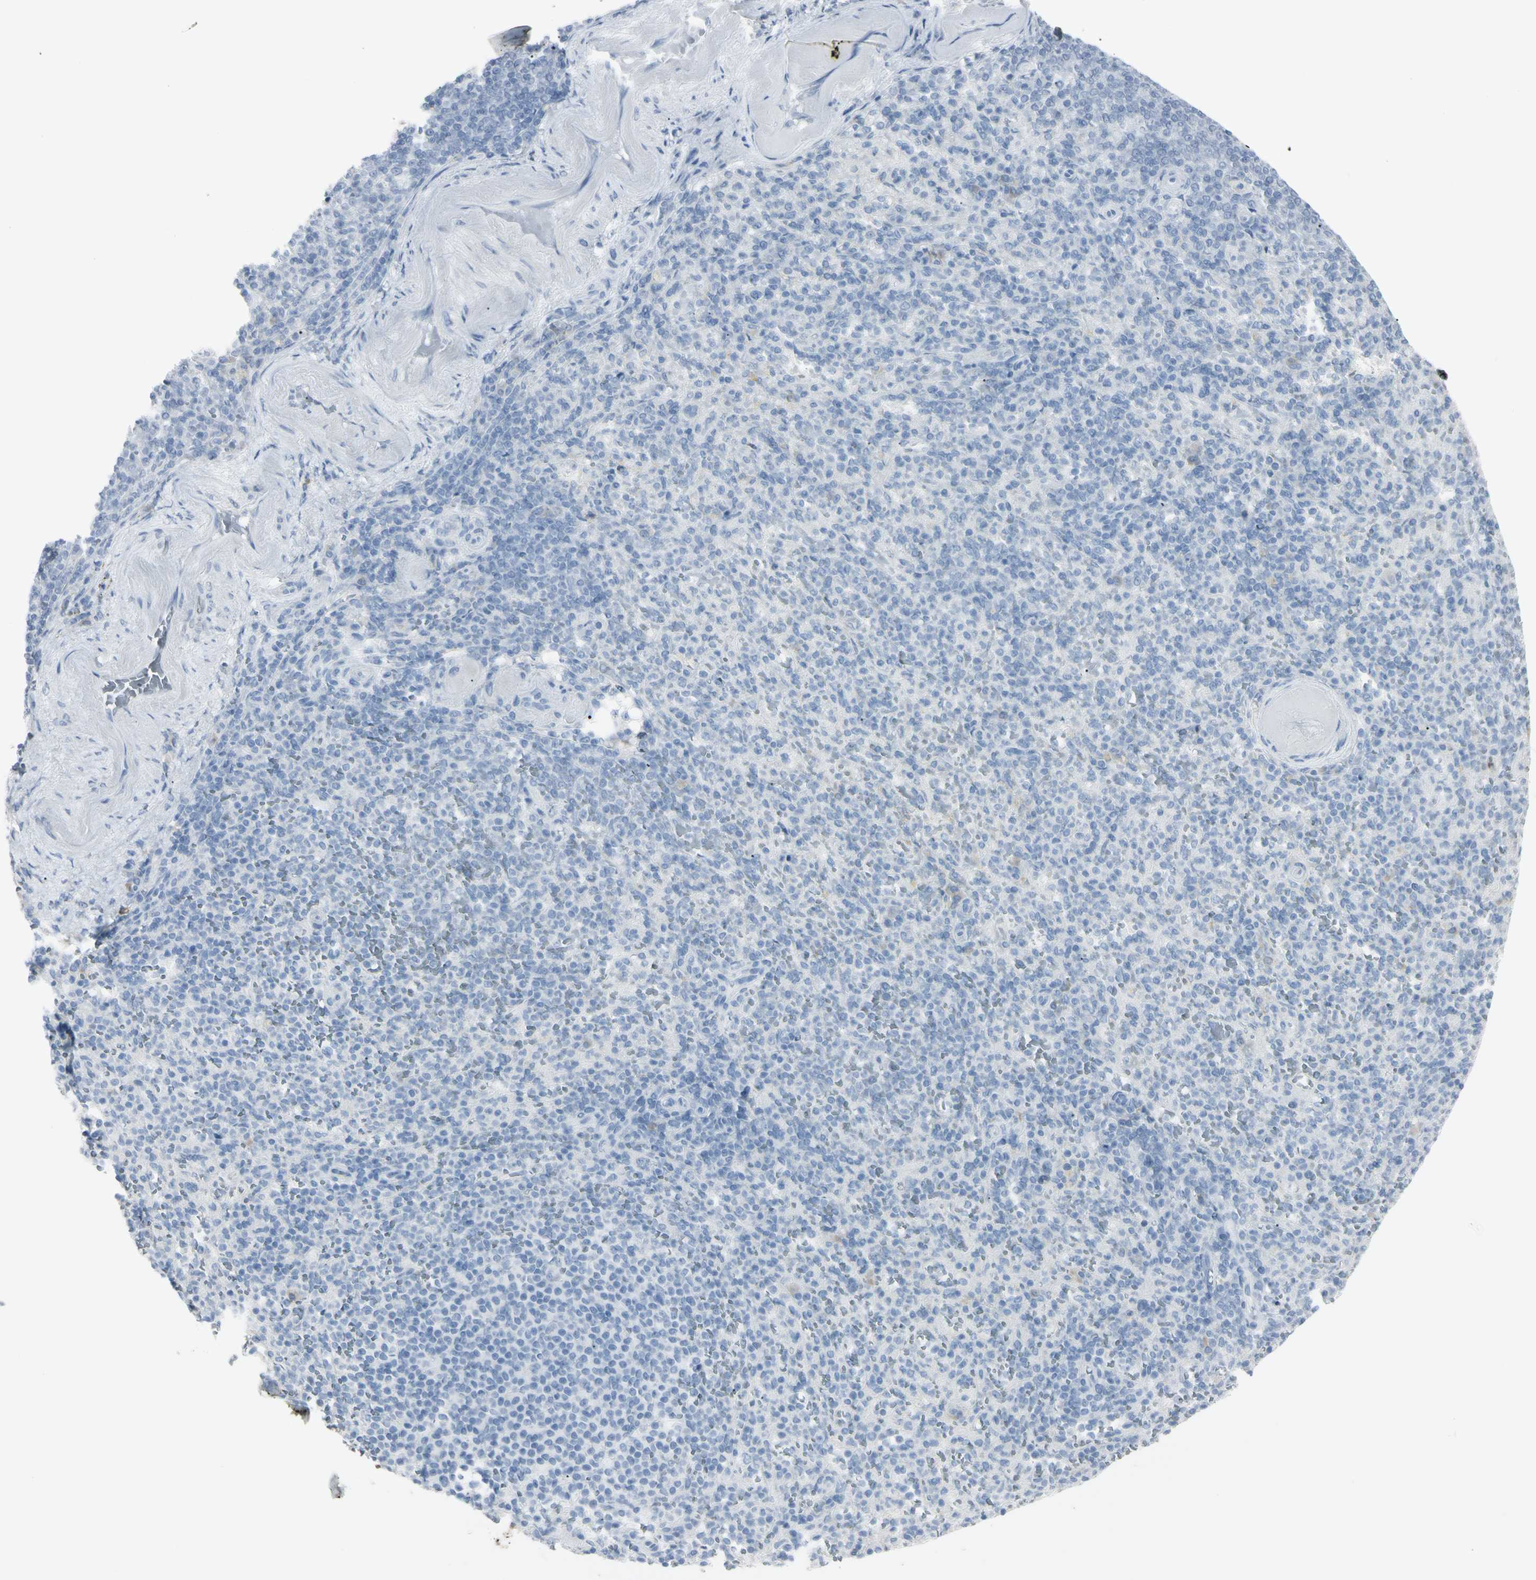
{"staining": {"intensity": "negative", "quantity": "none", "location": "none"}, "tissue": "spleen", "cell_type": "Cells in red pulp", "image_type": "normal", "snomed": [{"axis": "morphology", "description": "Normal tissue, NOS"}, {"axis": "topography", "description": "Spleen"}], "caption": "Spleen was stained to show a protein in brown. There is no significant expression in cells in red pulp. (Immunohistochemistry (ihc), brightfield microscopy, high magnification).", "gene": "PIP", "patient": {"sex": "female", "age": 74}}